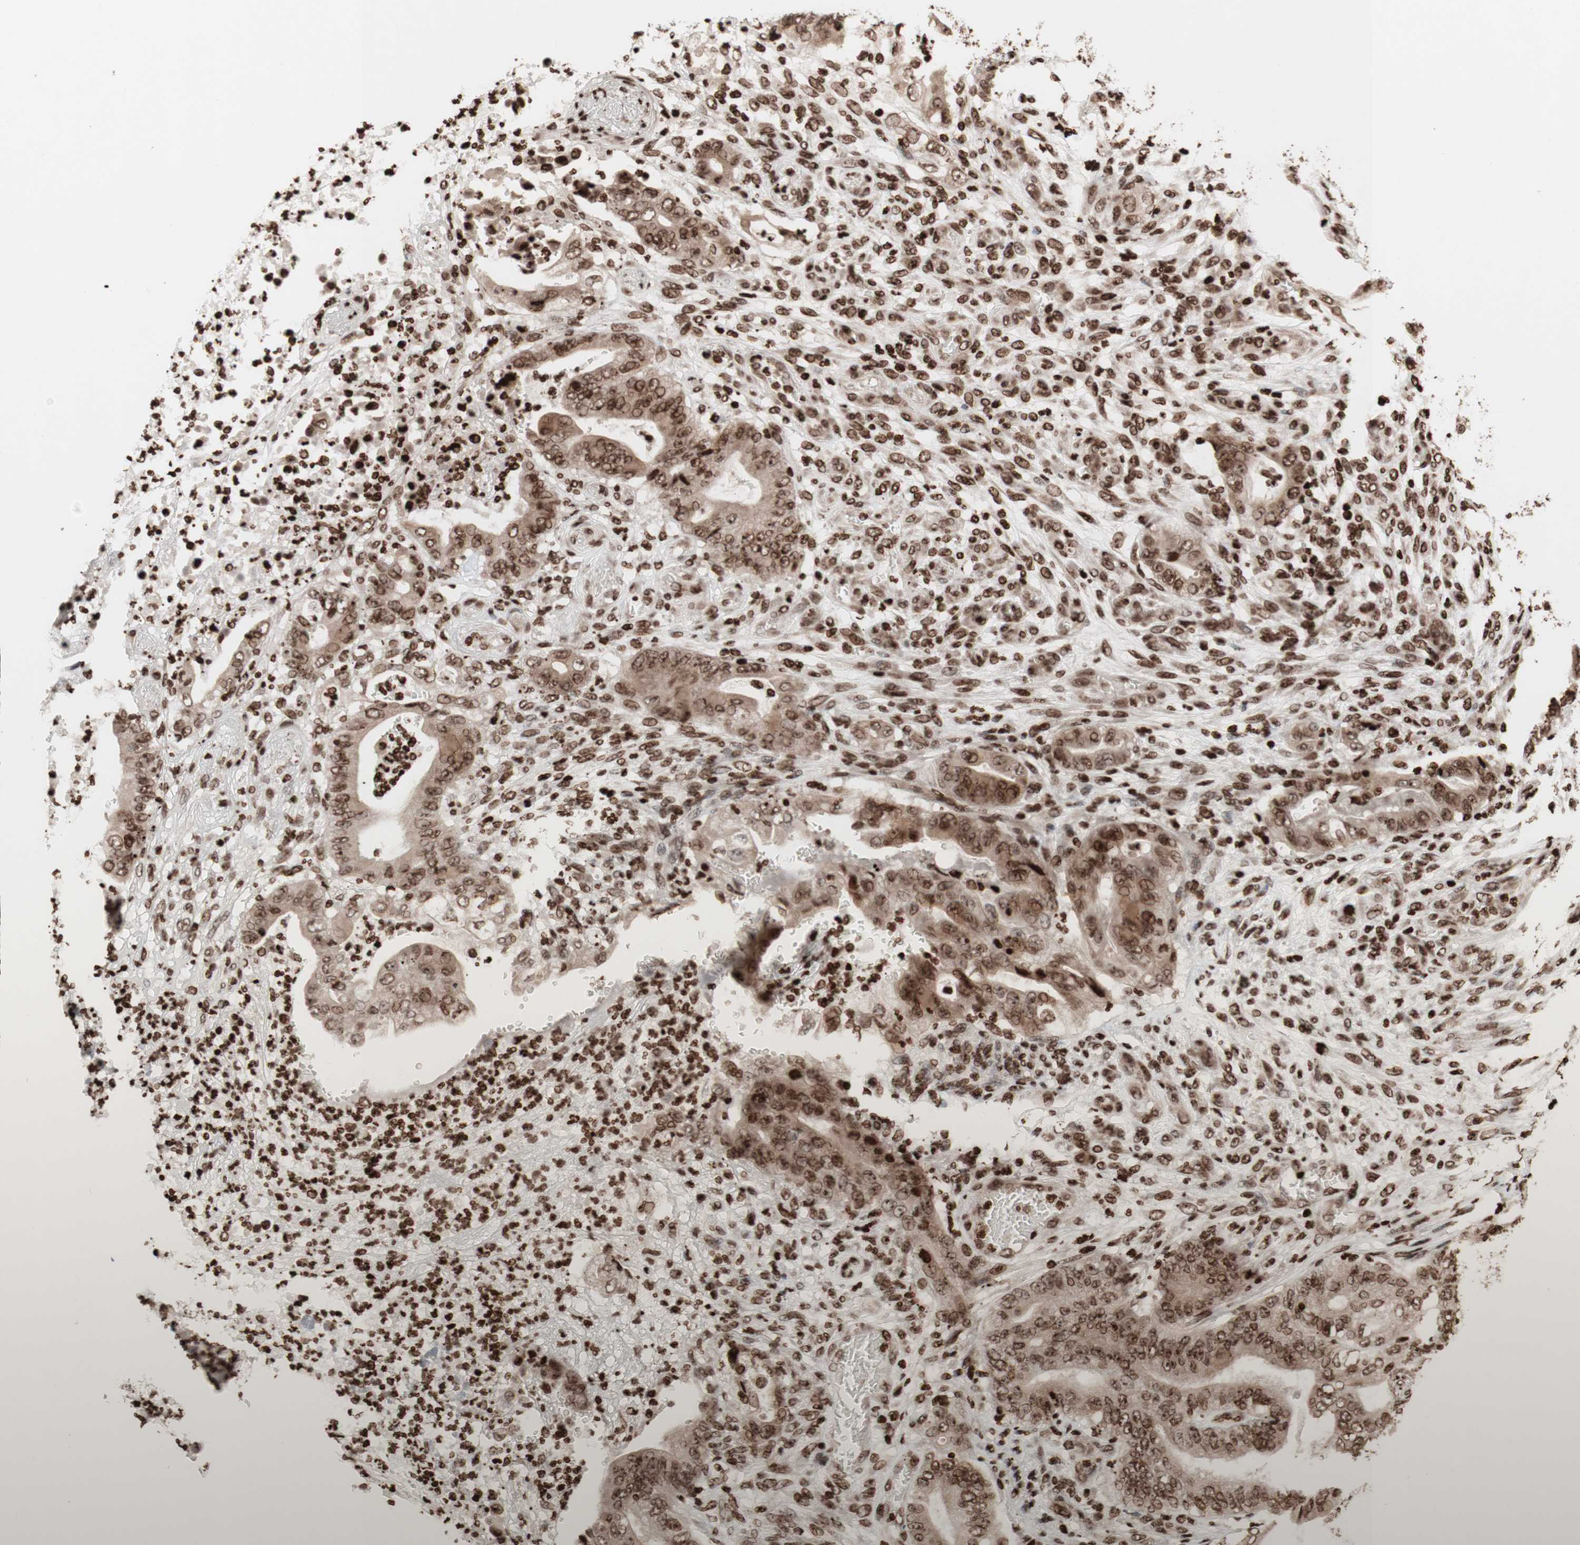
{"staining": {"intensity": "weak", "quantity": "25%-75%", "location": "cytoplasmic/membranous,nuclear"}, "tissue": "stomach cancer", "cell_type": "Tumor cells", "image_type": "cancer", "snomed": [{"axis": "morphology", "description": "Adenocarcinoma, NOS"}, {"axis": "topography", "description": "Stomach"}], "caption": "This image demonstrates immunohistochemistry (IHC) staining of human stomach adenocarcinoma, with low weak cytoplasmic/membranous and nuclear positivity in approximately 25%-75% of tumor cells.", "gene": "NCAPD2", "patient": {"sex": "female", "age": 73}}